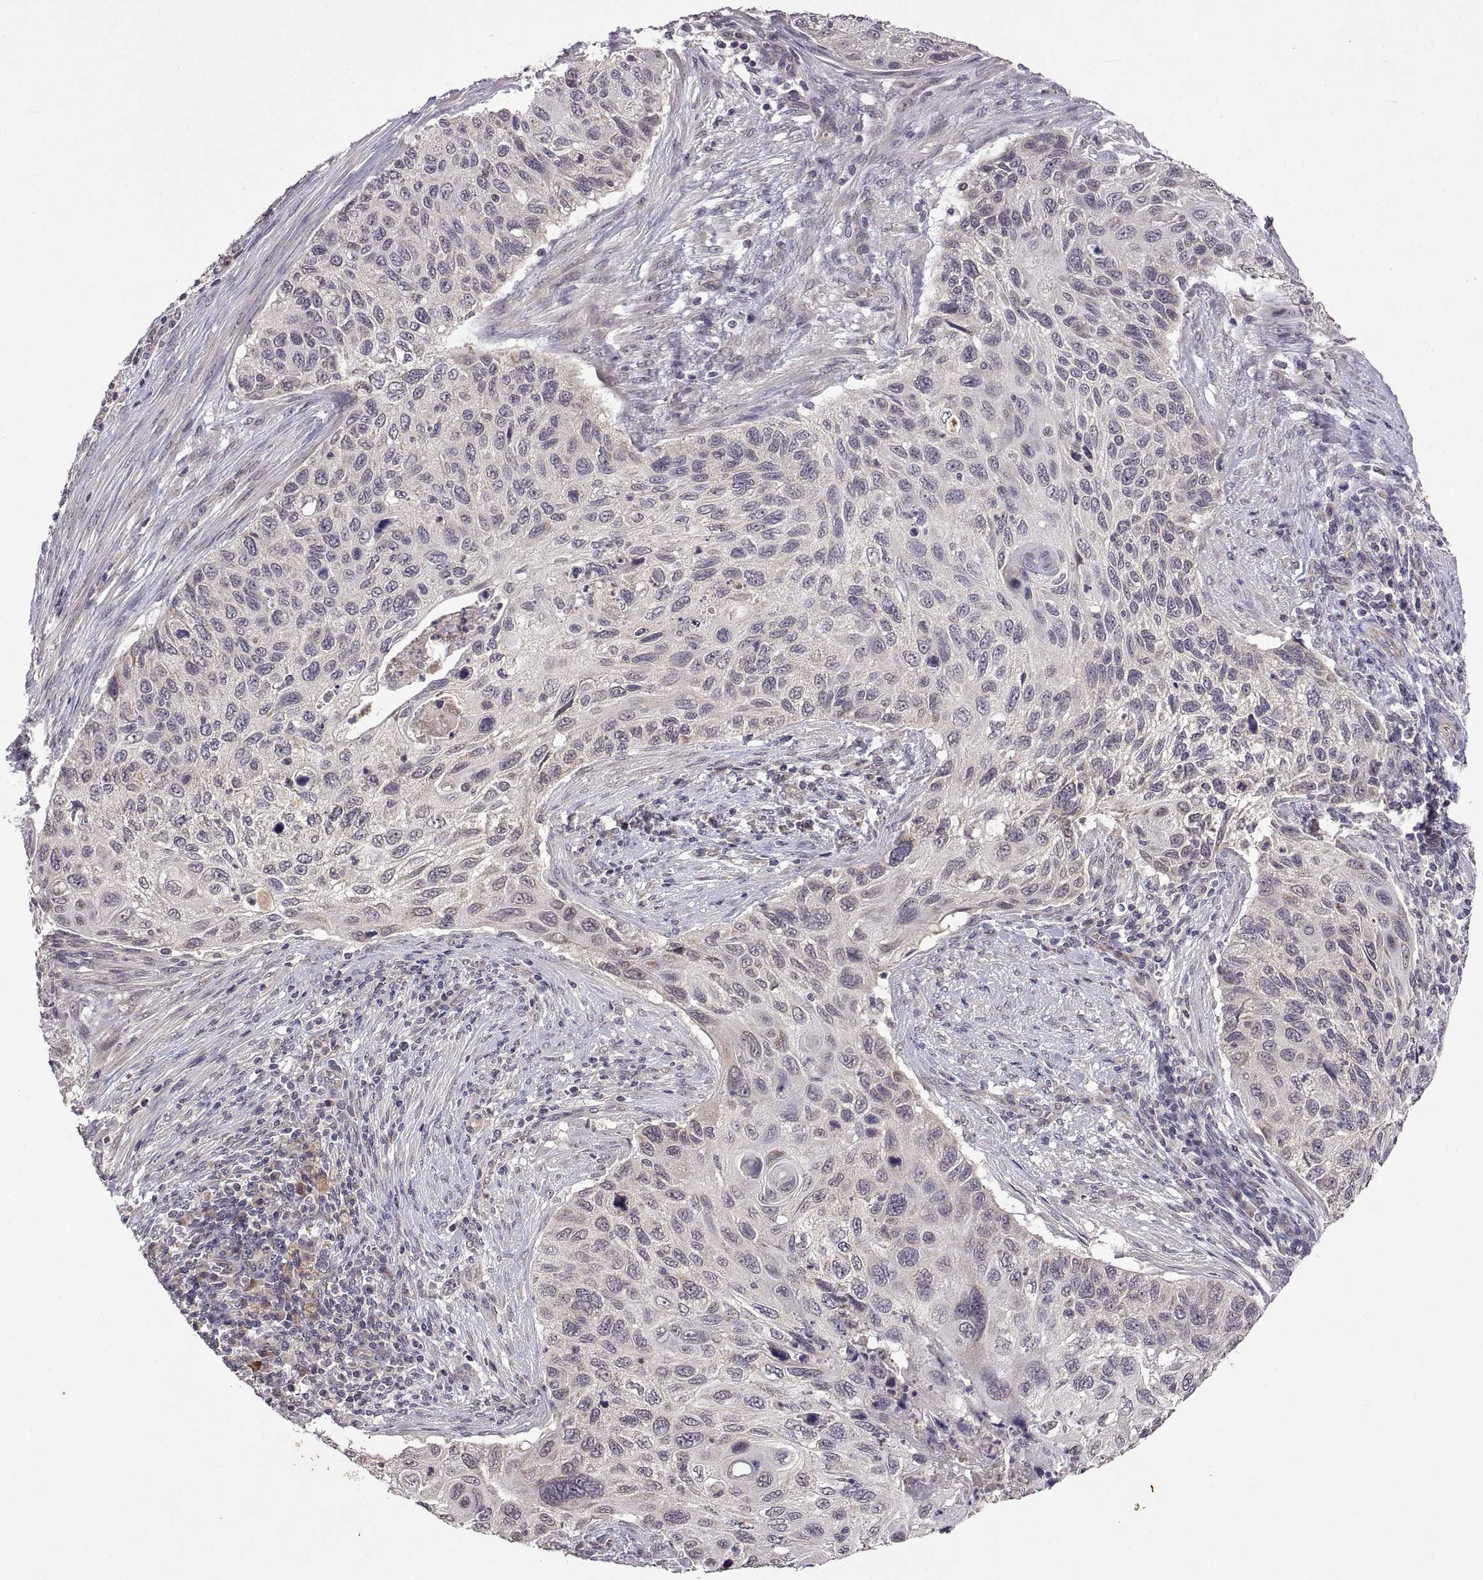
{"staining": {"intensity": "negative", "quantity": "none", "location": "none"}, "tissue": "cervical cancer", "cell_type": "Tumor cells", "image_type": "cancer", "snomed": [{"axis": "morphology", "description": "Squamous cell carcinoma, NOS"}, {"axis": "topography", "description": "Cervix"}], "caption": "Immunohistochemistry micrograph of cervical cancer (squamous cell carcinoma) stained for a protein (brown), which exhibits no positivity in tumor cells.", "gene": "LAMA1", "patient": {"sex": "female", "age": 70}}